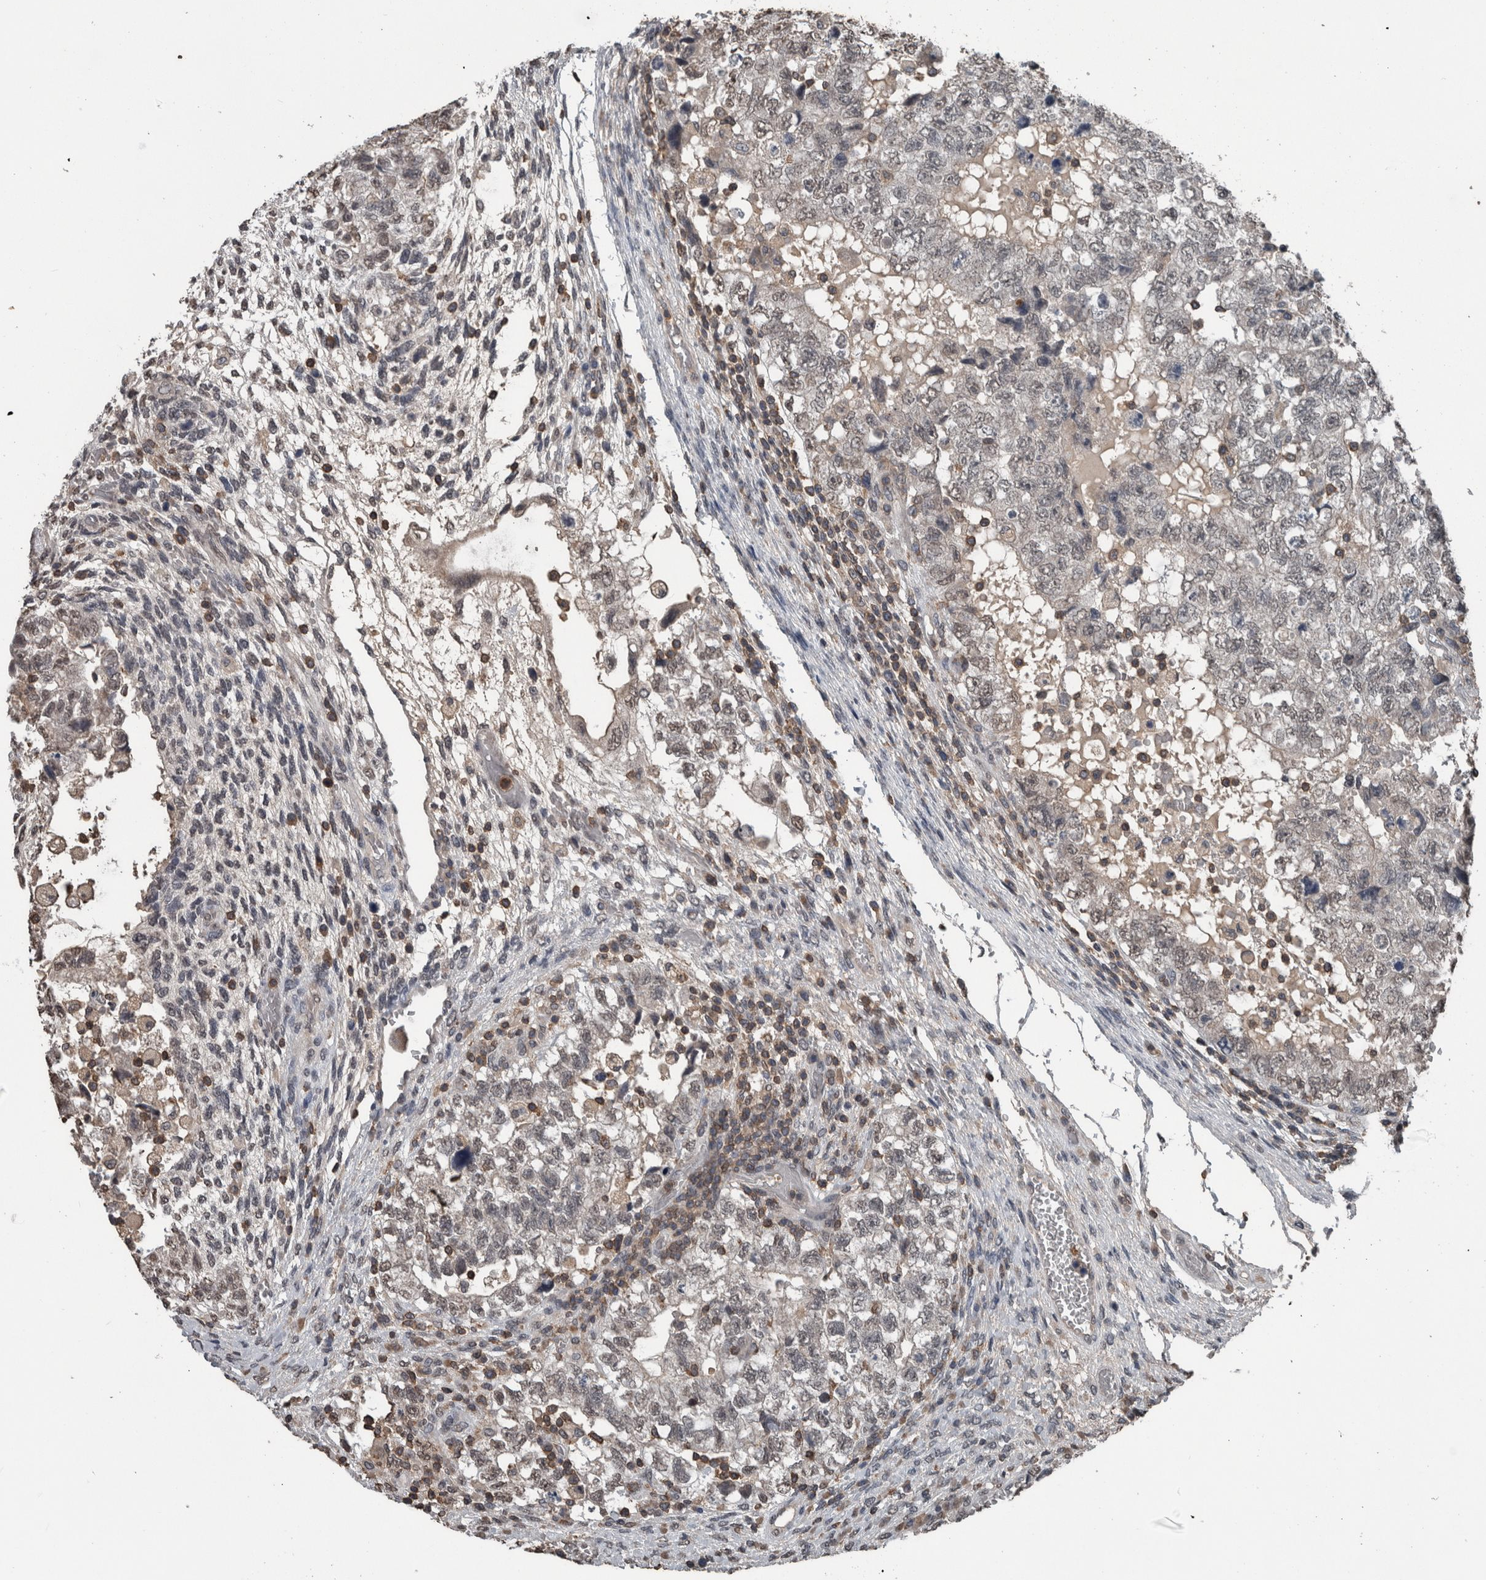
{"staining": {"intensity": "weak", "quantity": "25%-75%", "location": "nuclear"}, "tissue": "testis cancer", "cell_type": "Tumor cells", "image_type": "cancer", "snomed": [{"axis": "morphology", "description": "Carcinoma, Embryonal, NOS"}, {"axis": "topography", "description": "Testis"}], "caption": "High-power microscopy captured an immunohistochemistry image of testis cancer (embryonal carcinoma), revealing weak nuclear expression in about 25%-75% of tumor cells.", "gene": "MAFF", "patient": {"sex": "male", "age": 36}}